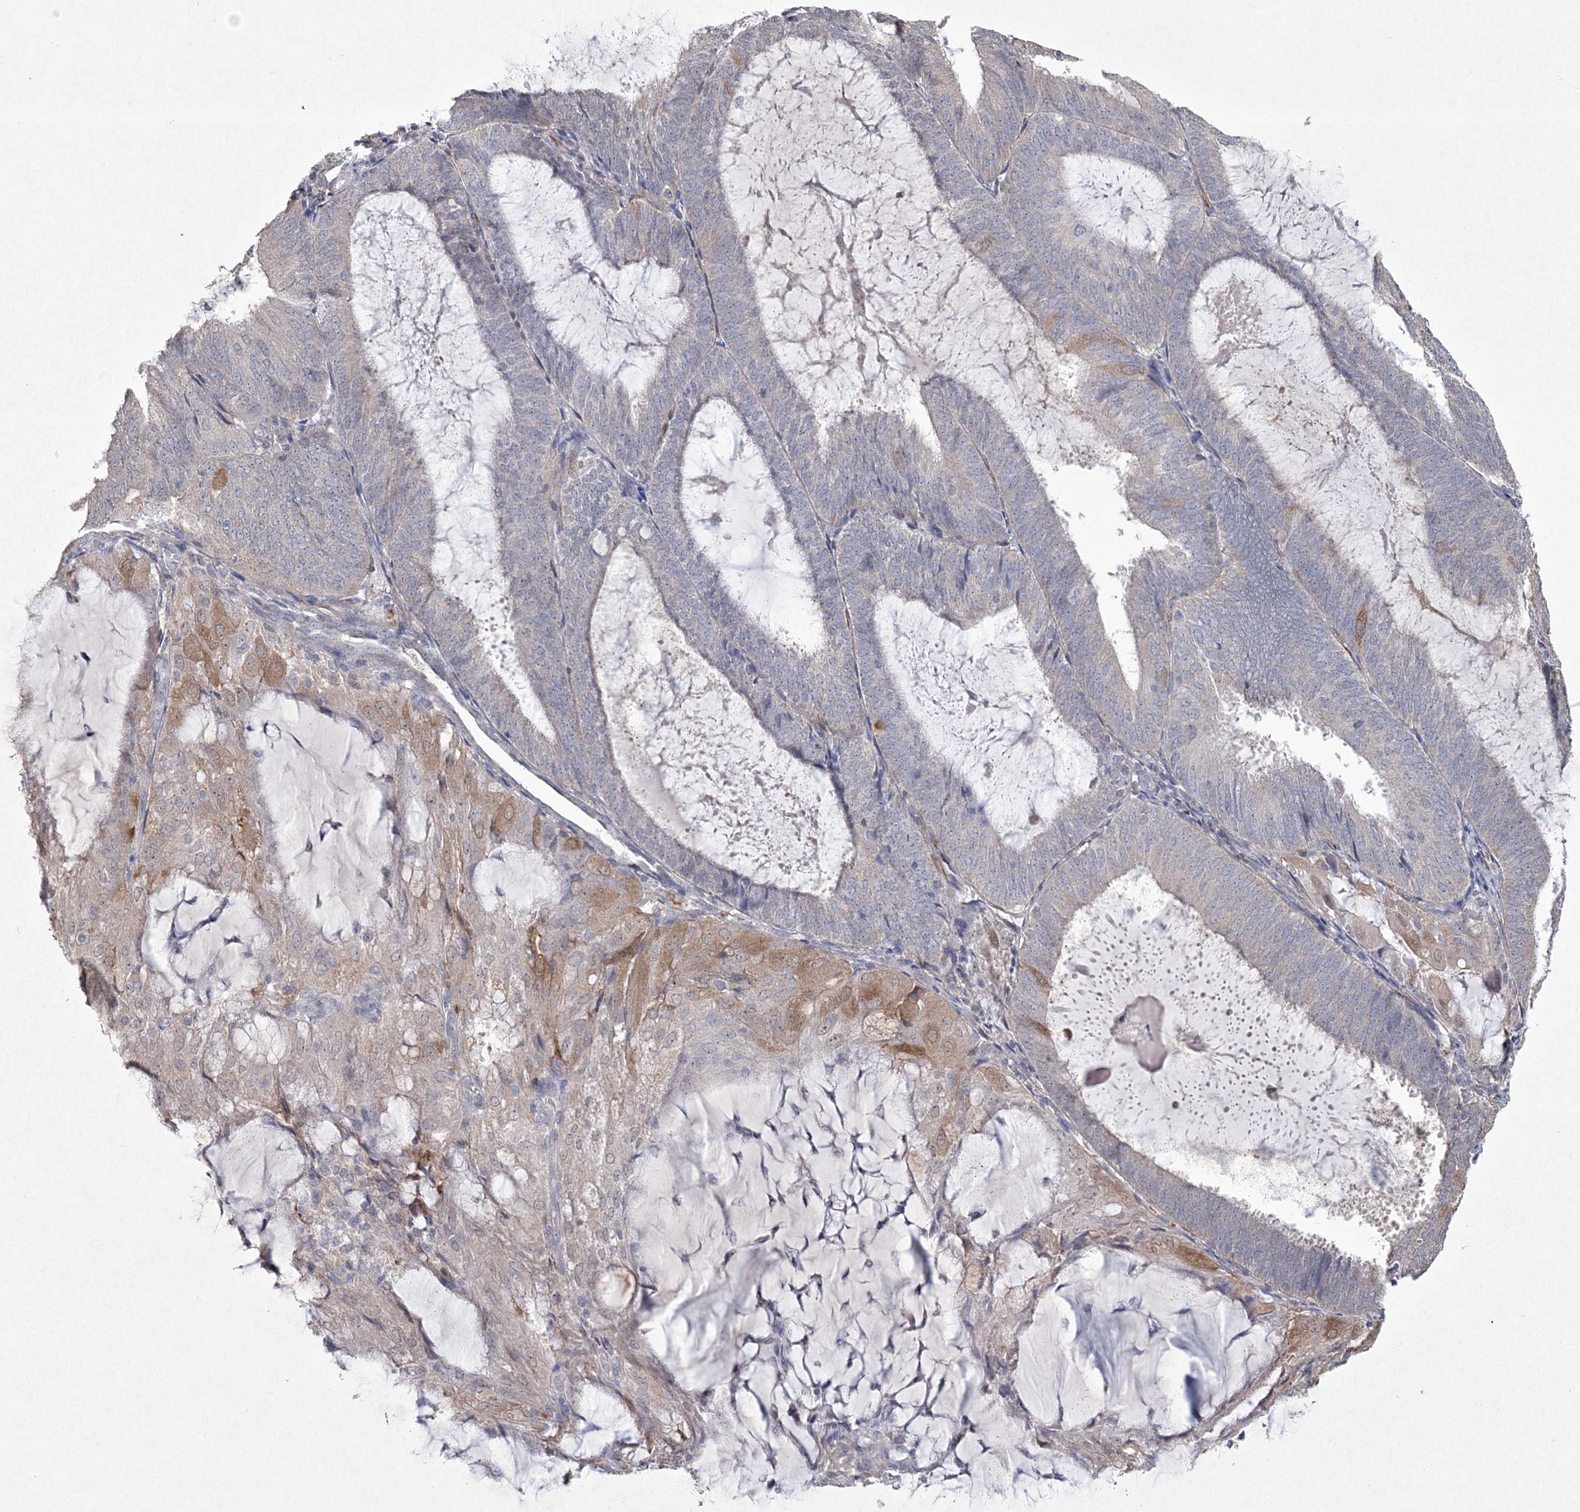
{"staining": {"intensity": "negative", "quantity": "none", "location": "none"}, "tissue": "endometrial cancer", "cell_type": "Tumor cells", "image_type": "cancer", "snomed": [{"axis": "morphology", "description": "Adenocarcinoma, NOS"}, {"axis": "topography", "description": "Endometrium"}], "caption": "Protein analysis of endometrial adenocarcinoma exhibits no significant staining in tumor cells.", "gene": "DPCD", "patient": {"sex": "female", "age": 81}}